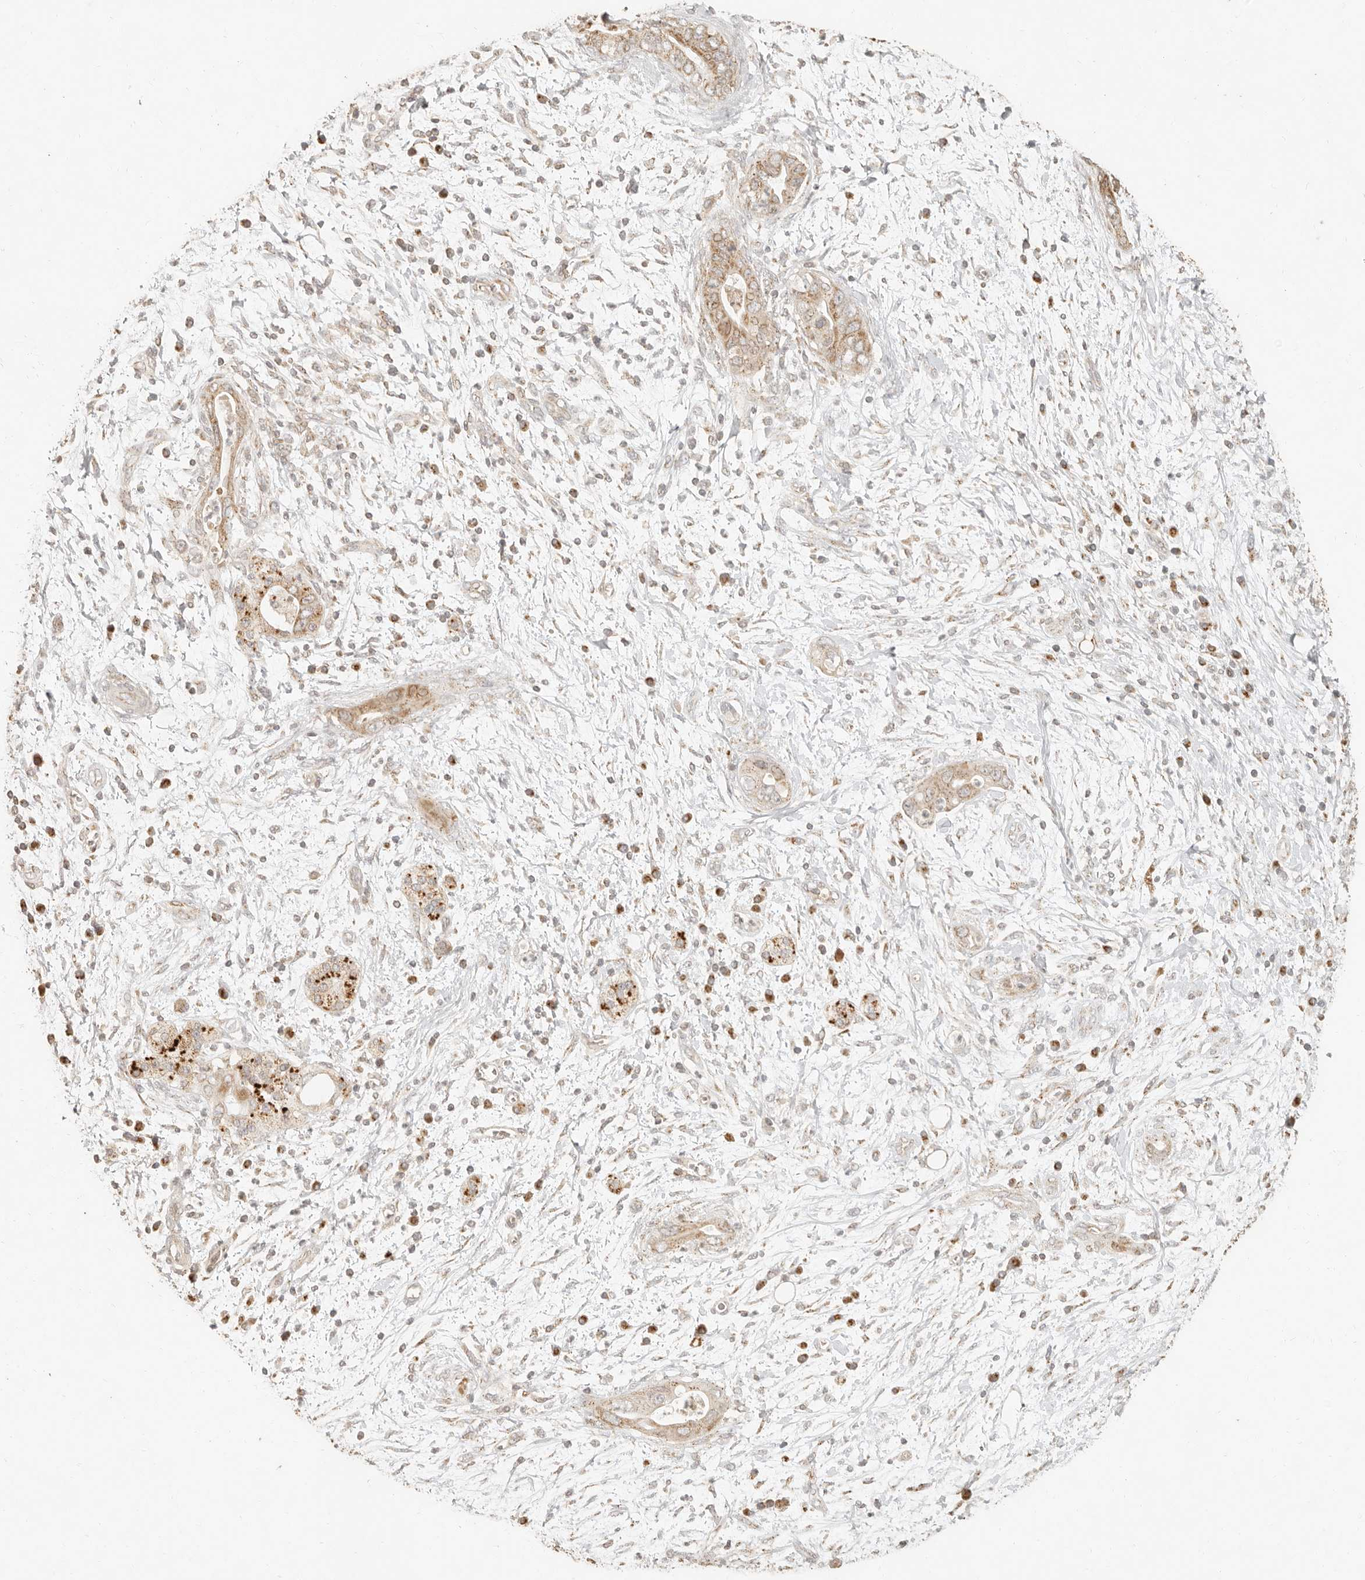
{"staining": {"intensity": "moderate", "quantity": ">75%", "location": "cytoplasmic/membranous"}, "tissue": "pancreatic cancer", "cell_type": "Tumor cells", "image_type": "cancer", "snomed": [{"axis": "morphology", "description": "Adenocarcinoma, NOS"}, {"axis": "topography", "description": "Pancreas"}], "caption": "Human pancreatic cancer (adenocarcinoma) stained with a brown dye exhibits moderate cytoplasmic/membranous positive staining in approximately >75% of tumor cells.", "gene": "MRPL55", "patient": {"sex": "male", "age": 75}}